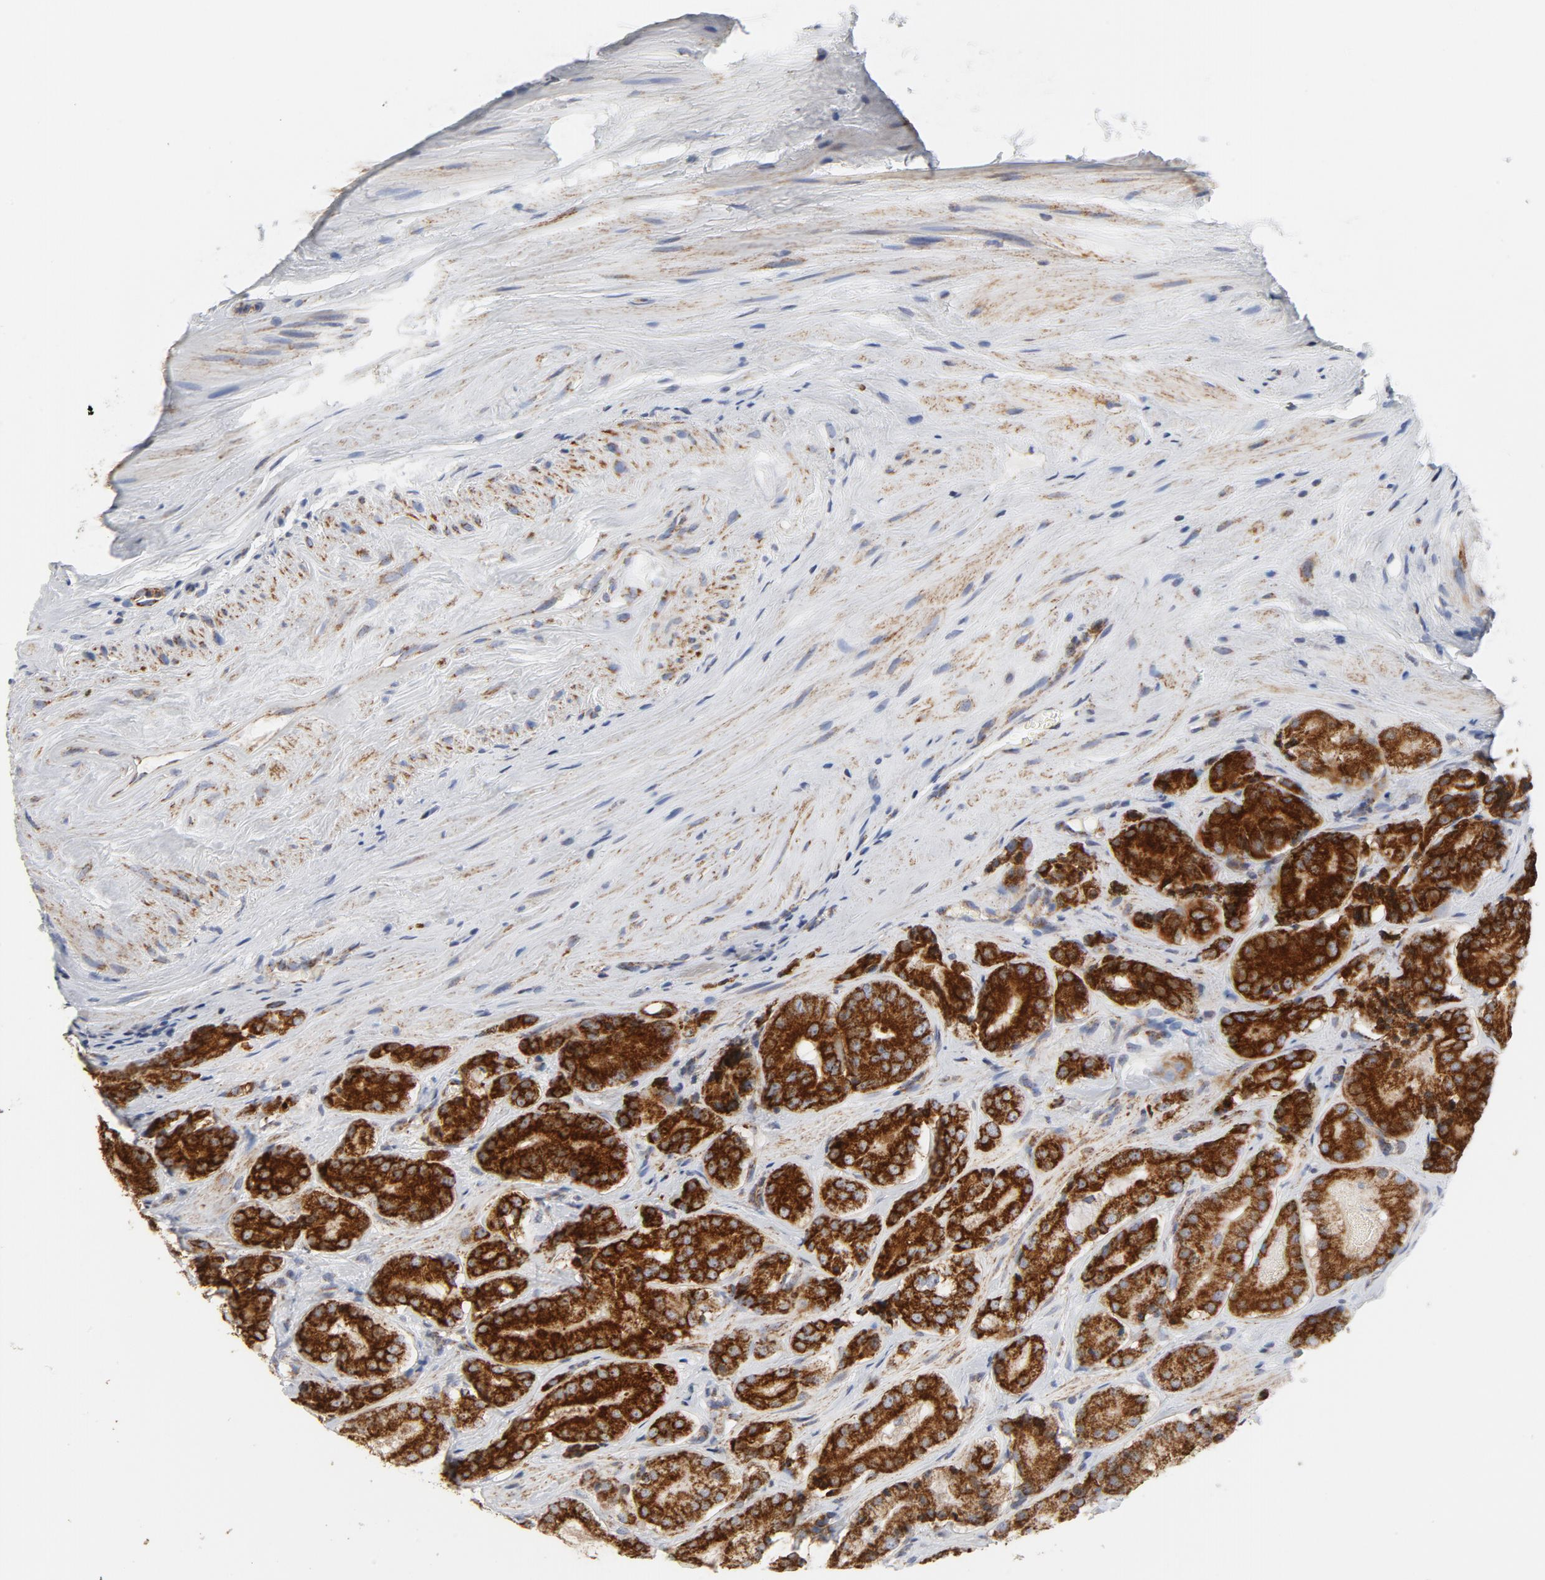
{"staining": {"intensity": "strong", "quantity": ">75%", "location": "cytoplasmic/membranous"}, "tissue": "prostate cancer", "cell_type": "Tumor cells", "image_type": "cancer", "snomed": [{"axis": "morphology", "description": "Adenocarcinoma, High grade"}, {"axis": "topography", "description": "Prostate"}], "caption": "The image shows a brown stain indicating the presence of a protein in the cytoplasmic/membranous of tumor cells in prostate adenocarcinoma (high-grade). (Stains: DAB in brown, nuclei in blue, Microscopy: brightfield microscopy at high magnification).", "gene": "CYCS", "patient": {"sex": "male", "age": 70}}